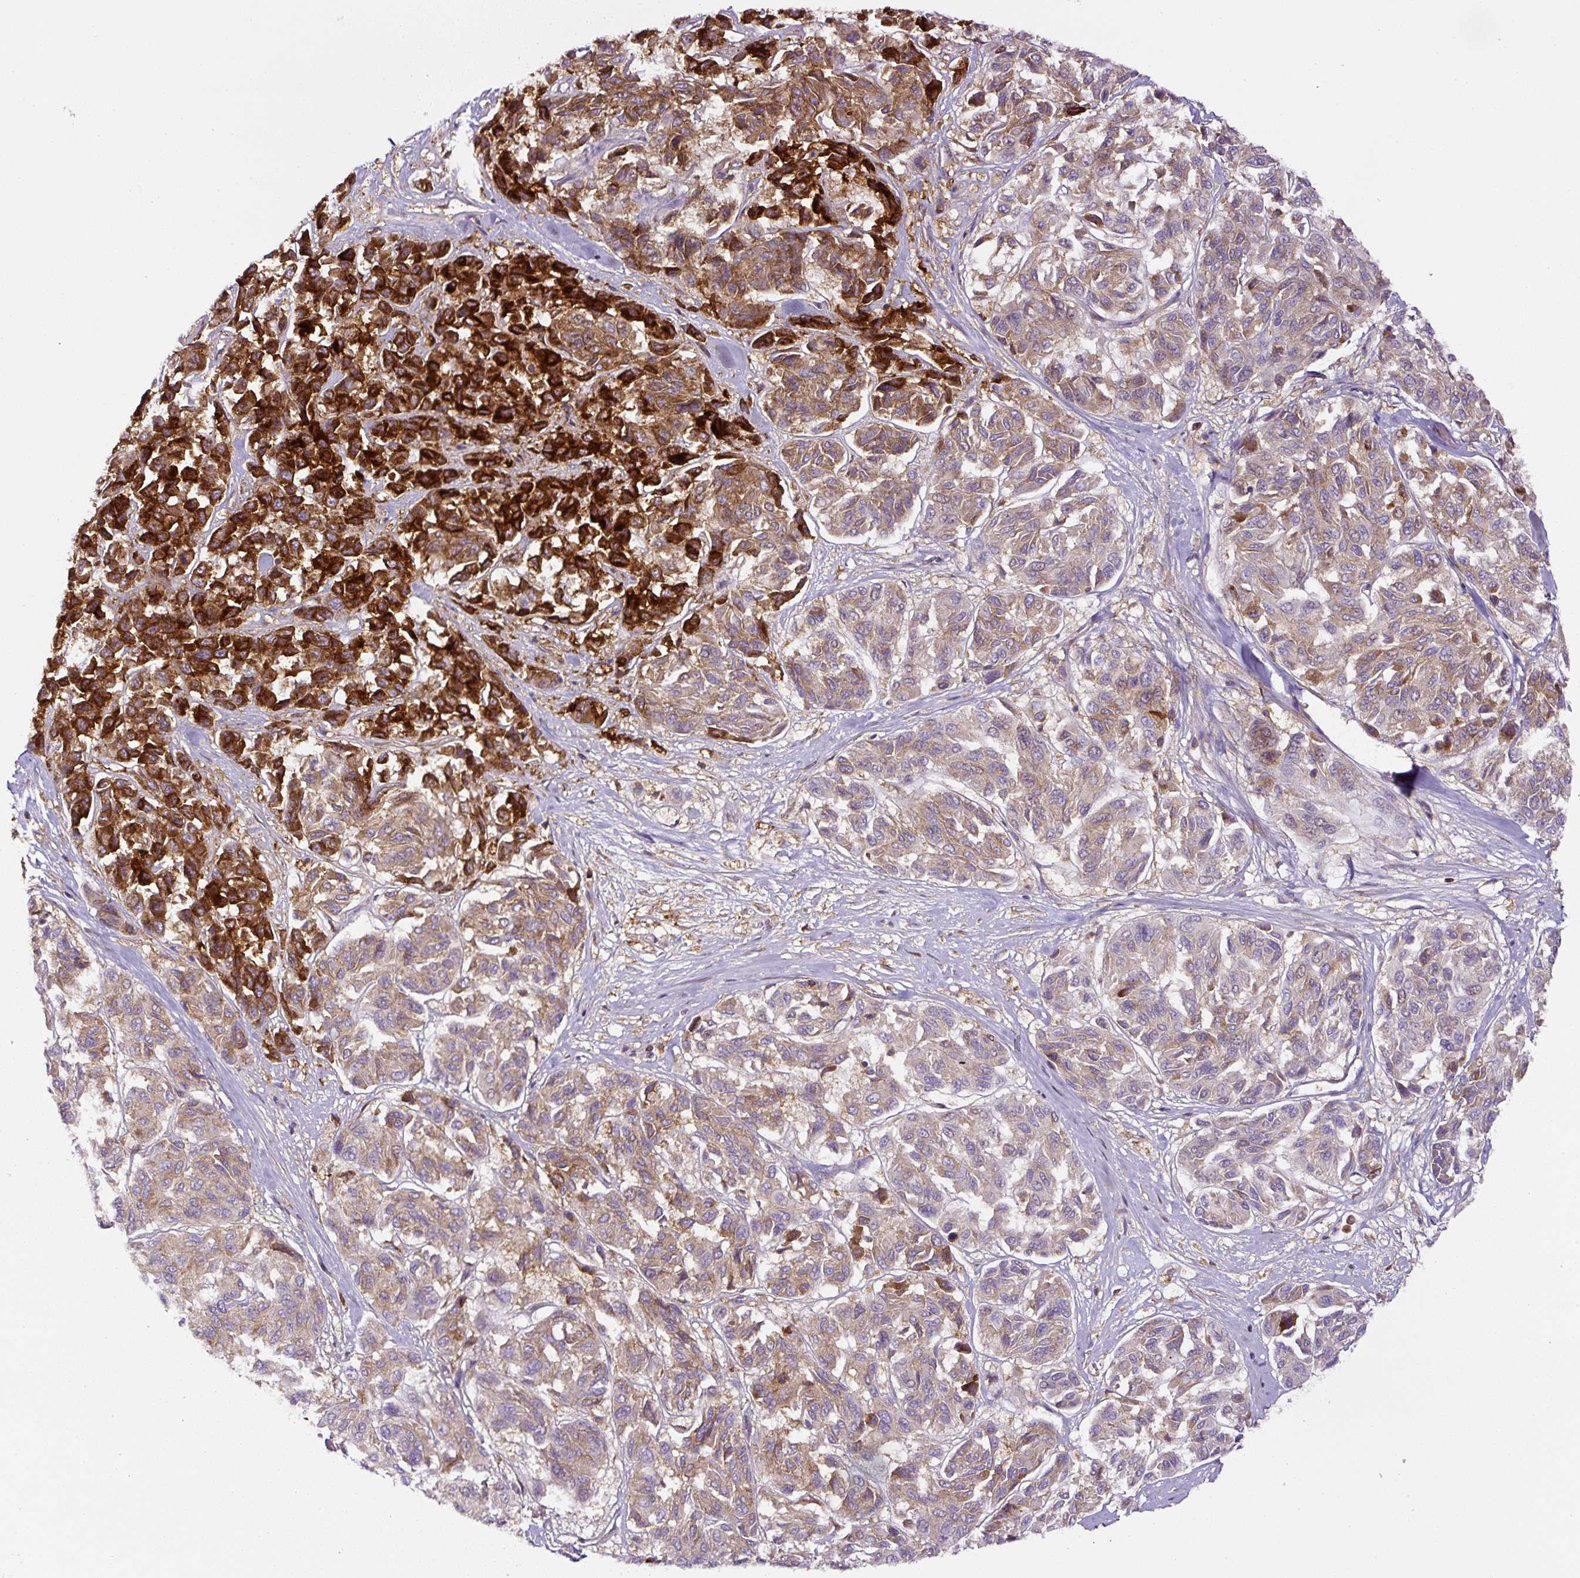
{"staining": {"intensity": "strong", "quantity": "<25%", "location": "cytoplasmic/membranous"}, "tissue": "melanoma", "cell_type": "Tumor cells", "image_type": "cancer", "snomed": [{"axis": "morphology", "description": "Malignant melanoma, NOS"}, {"axis": "topography", "description": "Skin"}], "caption": "DAB immunohistochemical staining of human malignant melanoma displays strong cytoplasmic/membranous protein positivity in about <25% of tumor cells.", "gene": "ANXA1", "patient": {"sex": "female", "age": 66}}